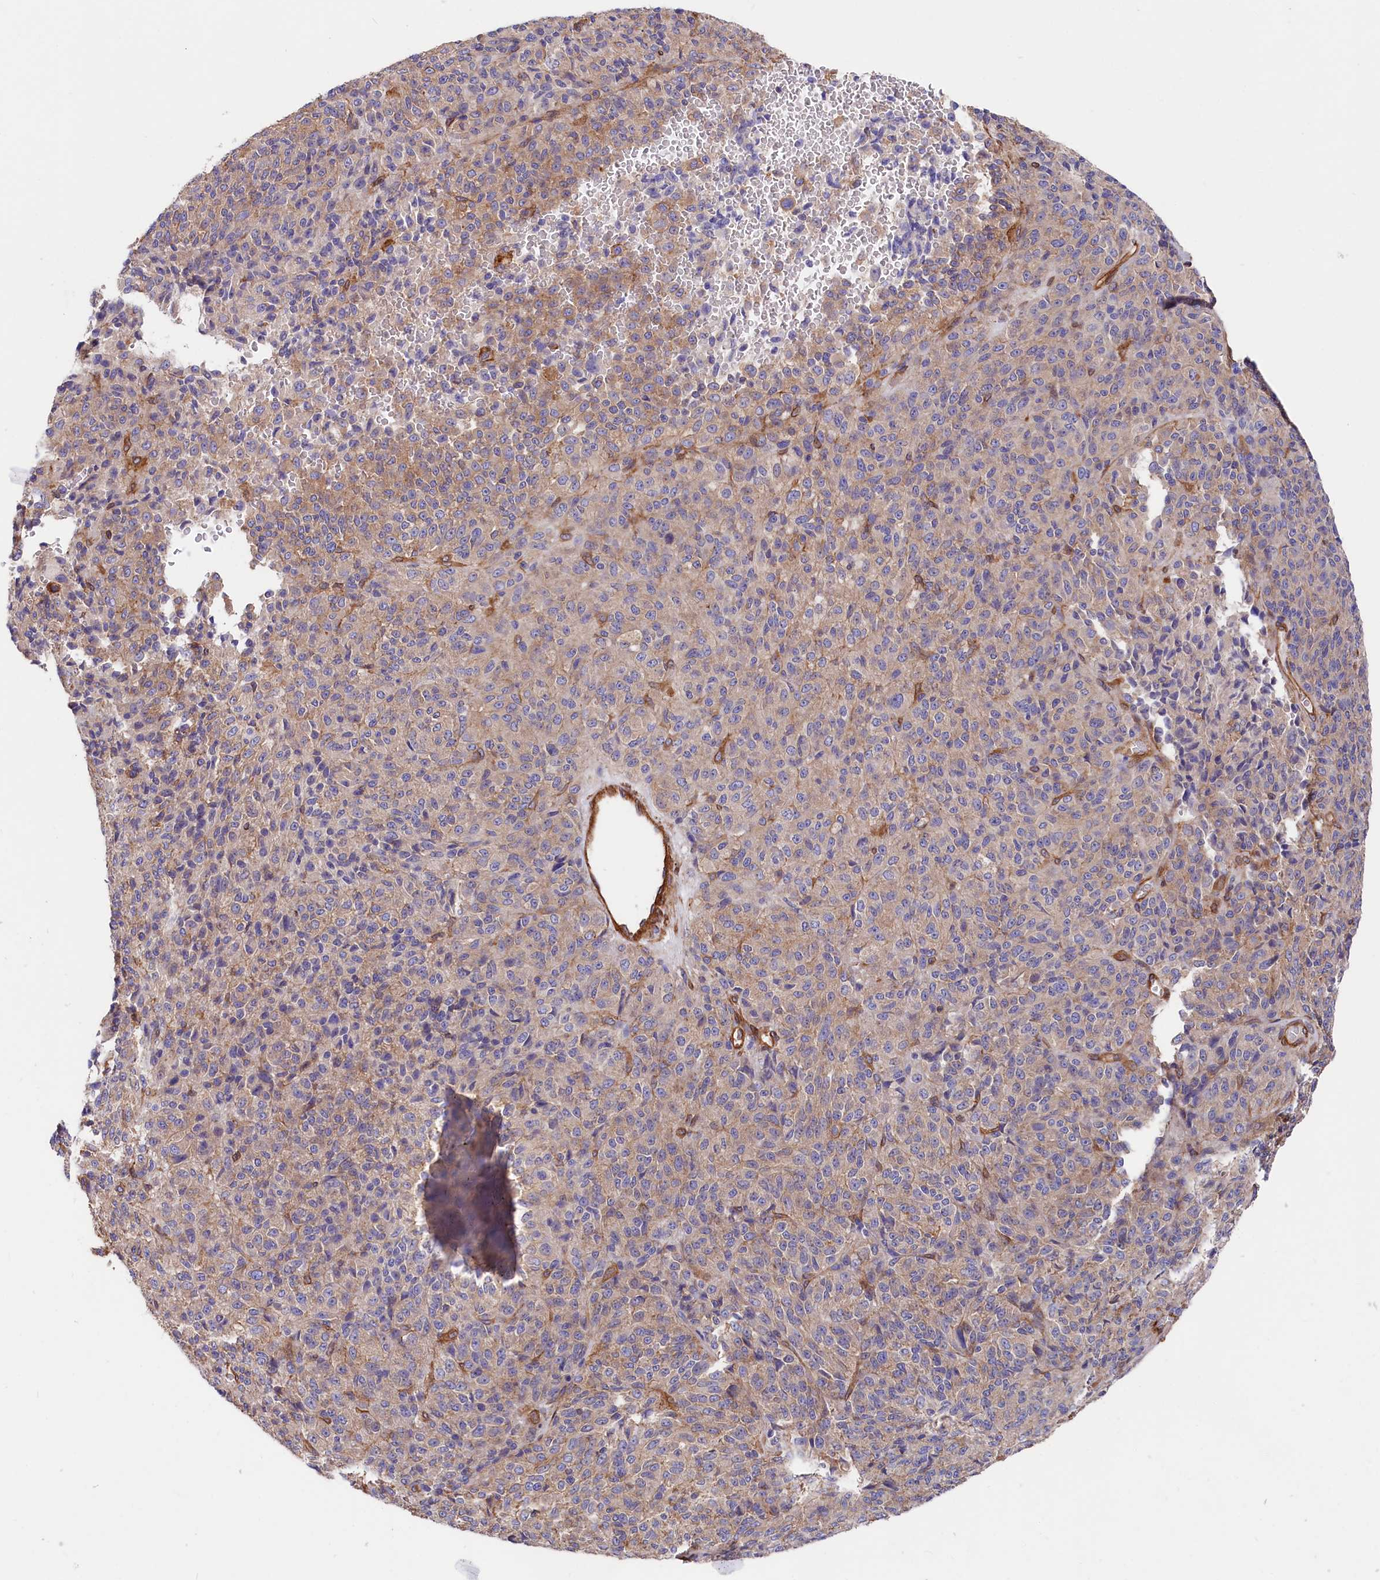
{"staining": {"intensity": "weak", "quantity": ">75%", "location": "cytoplasmic/membranous"}, "tissue": "melanoma", "cell_type": "Tumor cells", "image_type": "cancer", "snomed": [{"axis": "morphology", "description": "Malignant melanoma, Metastatic site"}, {"axis": "topography", "description": "Brain"}], "caption": "A brown stain labels weak cytoplasmic/membranous expression of a protein in malignant melanoma (metastatic site) tumor cells. (DAB (3,3'-diaminobenzidine) IHC with brightfield microscopy, high magnification).", "gene": "TNKS1BP1", "patient": {"sex": "female", "age": 56}}